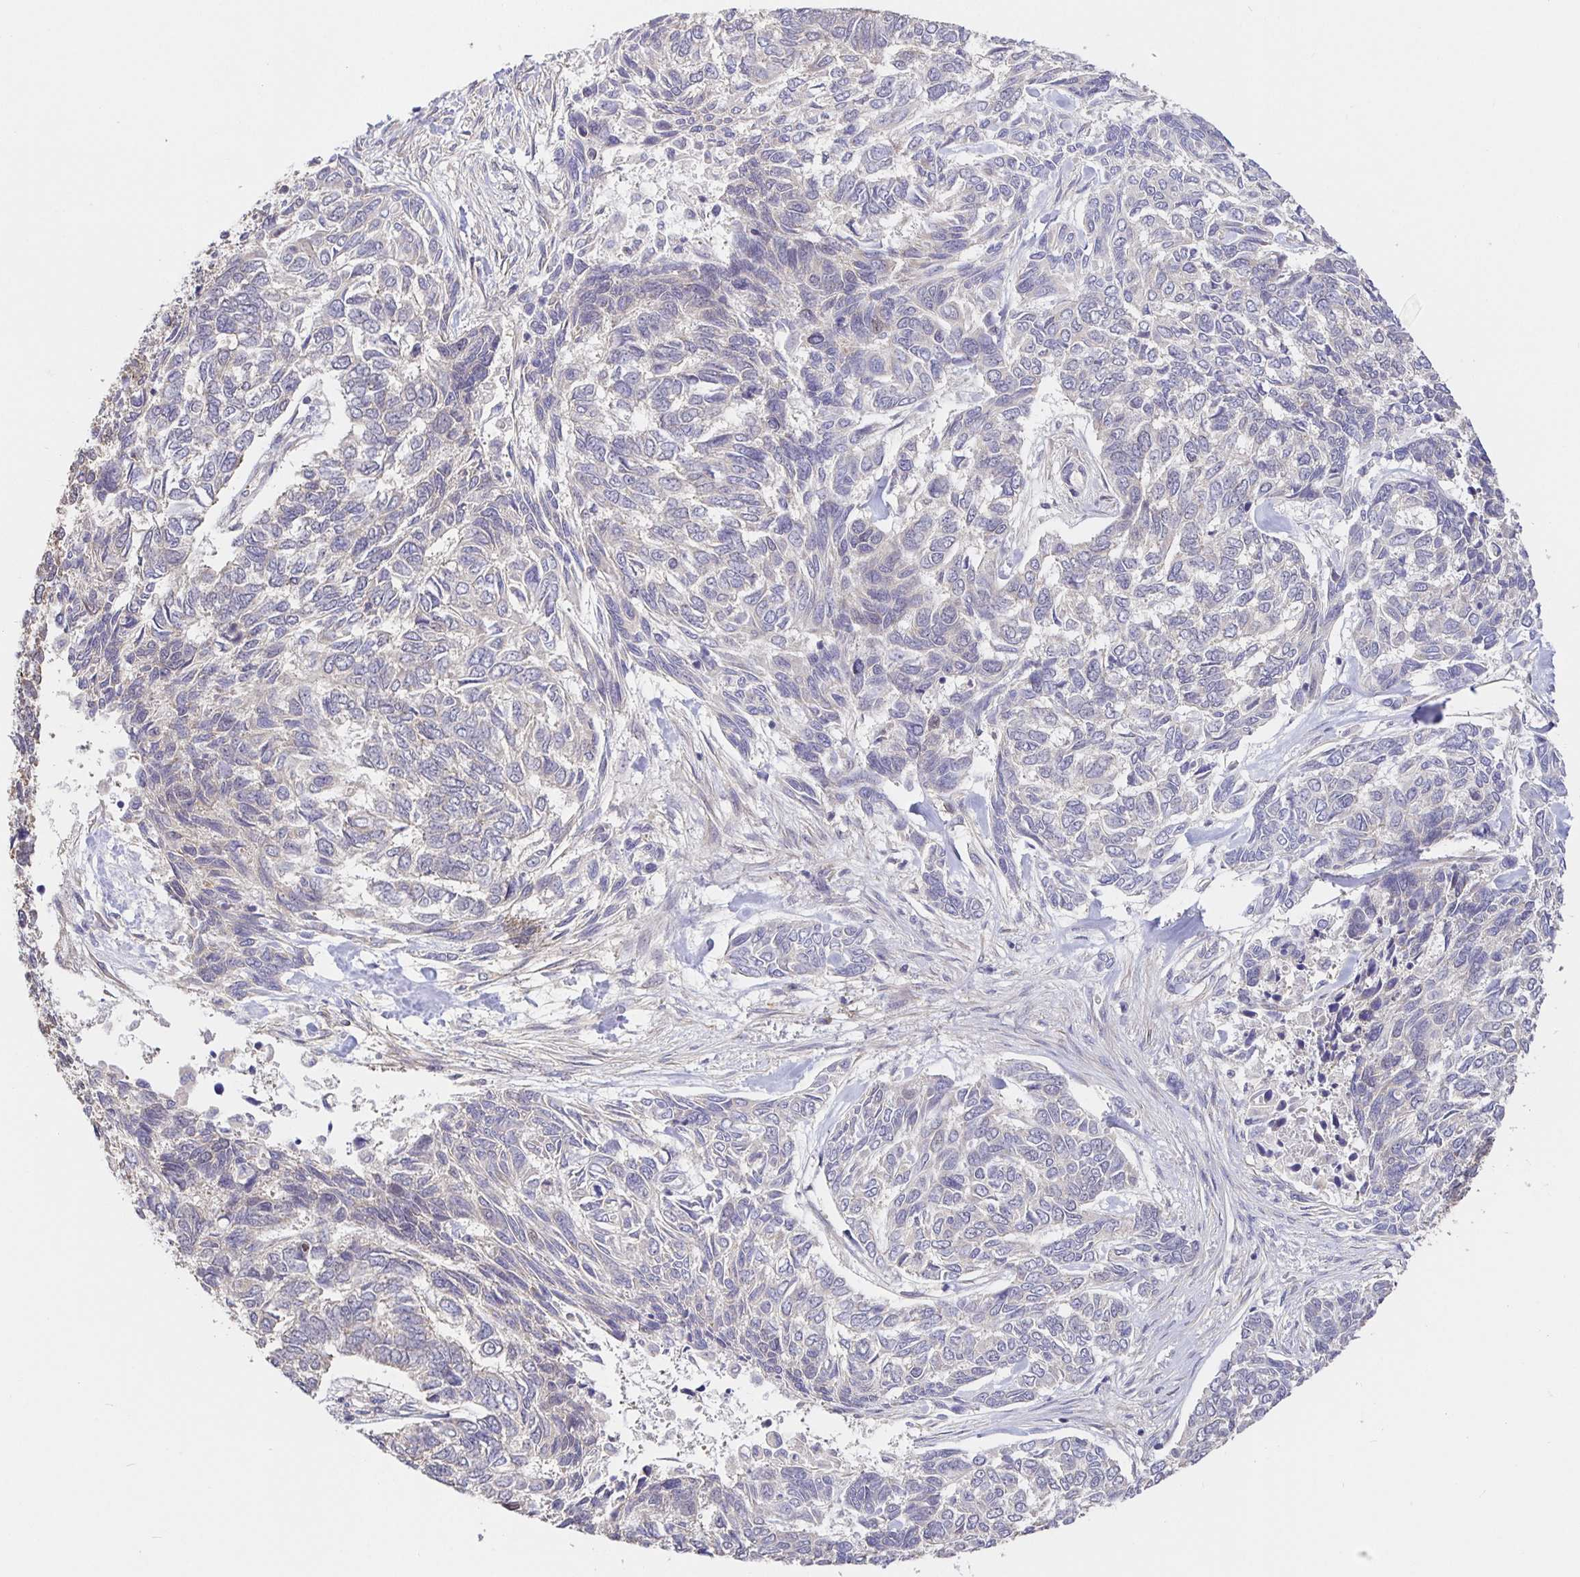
{"staining": {"intensity": "weak", "quantity": "<25%", "location": "cytoplasmic/membranous"}, "tissue": "skin cancer", "cell_type": "Tumor cells", "image_type": "cancer", "snomed": [{"axis": "morphology", "description": "Basal cell carcinoma"}, {"axis": "topography", "description": "Skin"}], "caption": "The immunohistochemistry micrograph has no significant positivity in tumor cells of skin cancer tissue.", "gene": "ZDHHC11", "patient": {"sex": "female", "age": 65}}